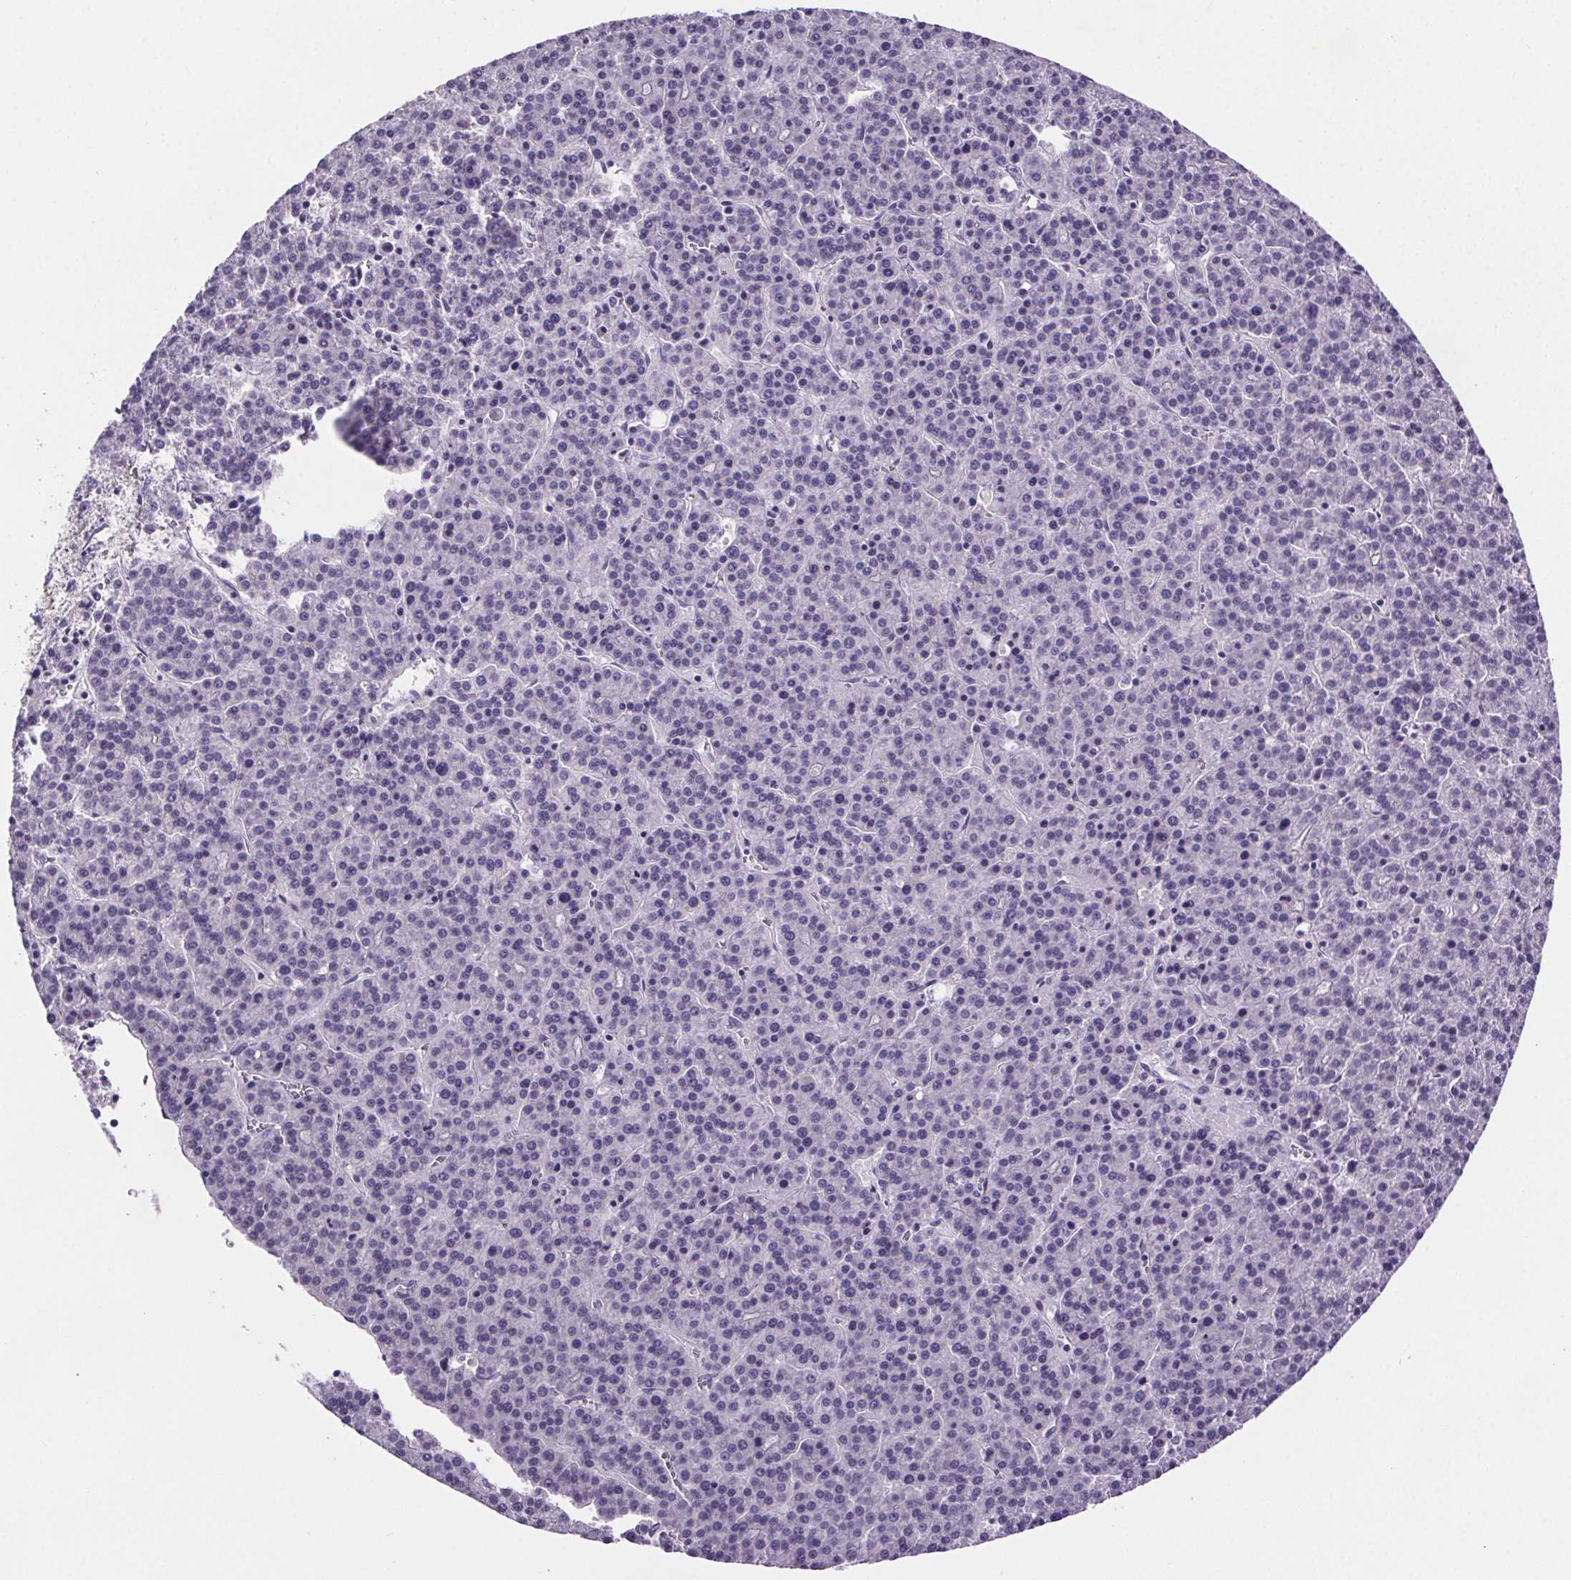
{"staining": {"intensity": "negative", "quantity": "none", "location": "none"}, "tissue": "liver cancer", "cell_type": "Tumor cells", "image_type": "cancer", "snomed": [{"axis": "morphology", "description": "Carcinoma, Hepatocellular, NOS"}, {"axis": "topography", "description": "Liver"}], "caption": "Immunohistochemistry of liver hepatocellular carcinoma reveals no expression in tumor cells.", "gene": "CUBN", "patient": {"sex": "female", "age": 58}}